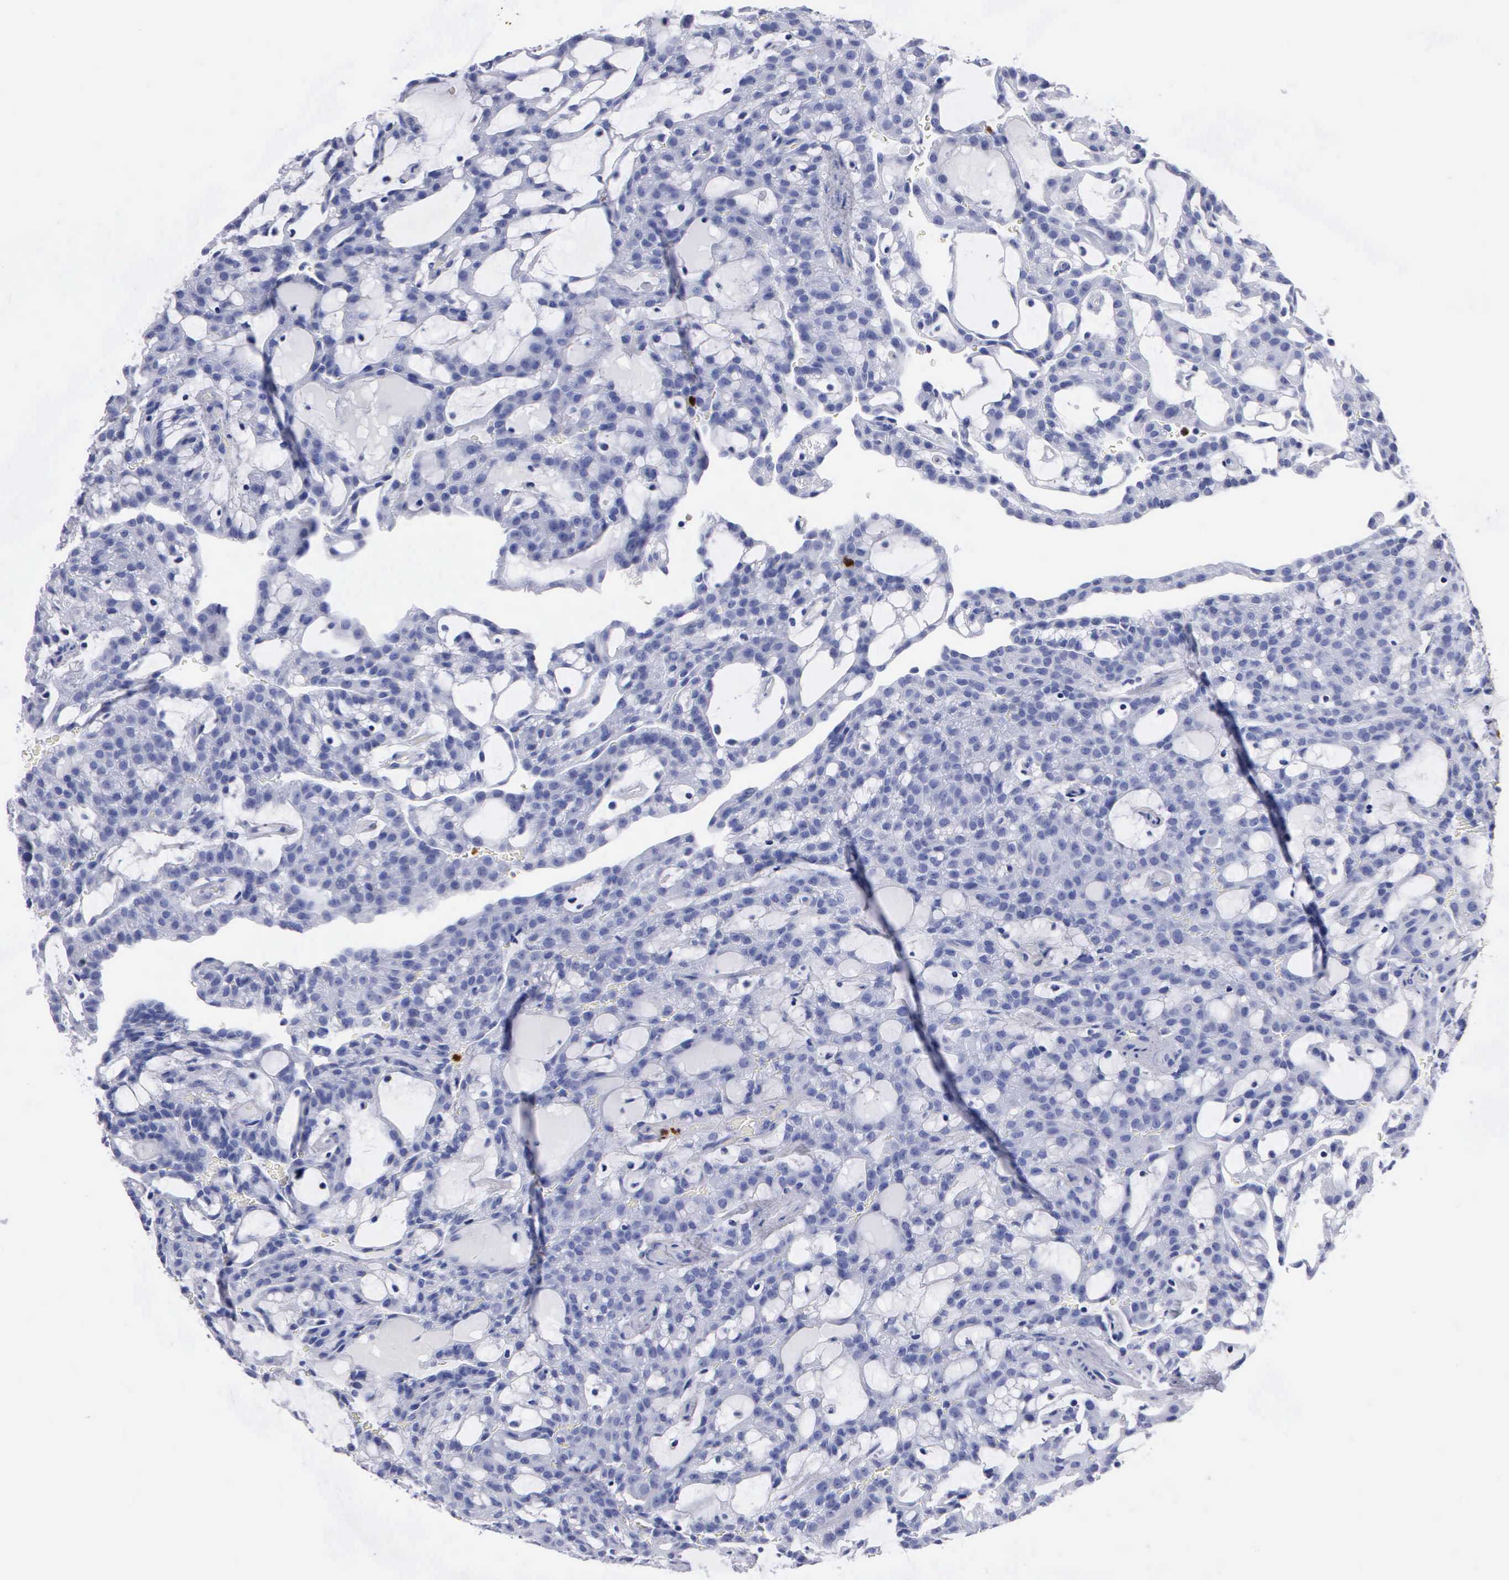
{"staining": {"intensity": "negative", "quantity": "none", "location": "none"}, "tissue": "renal cancer", "cell_type": "Tumor cells", "image_type": "cancer", "snomed": [{"axis": "morphology", "description": "Adenocarcinoma, NOS"}, {"axis": "topography", "description": "Kidney"}], "caption": "This is a image of IHC staining of renal adenocarcinoma, which shows no expression in tumor cells. Brightfield microscopy of IHC stained with DAB (3,3'-diaminobenzidine) (brown) and hematoxylin (blue), captured at high magnification.", "gene": "CTSG", "patient": {"sex": "male", "age": 63}}